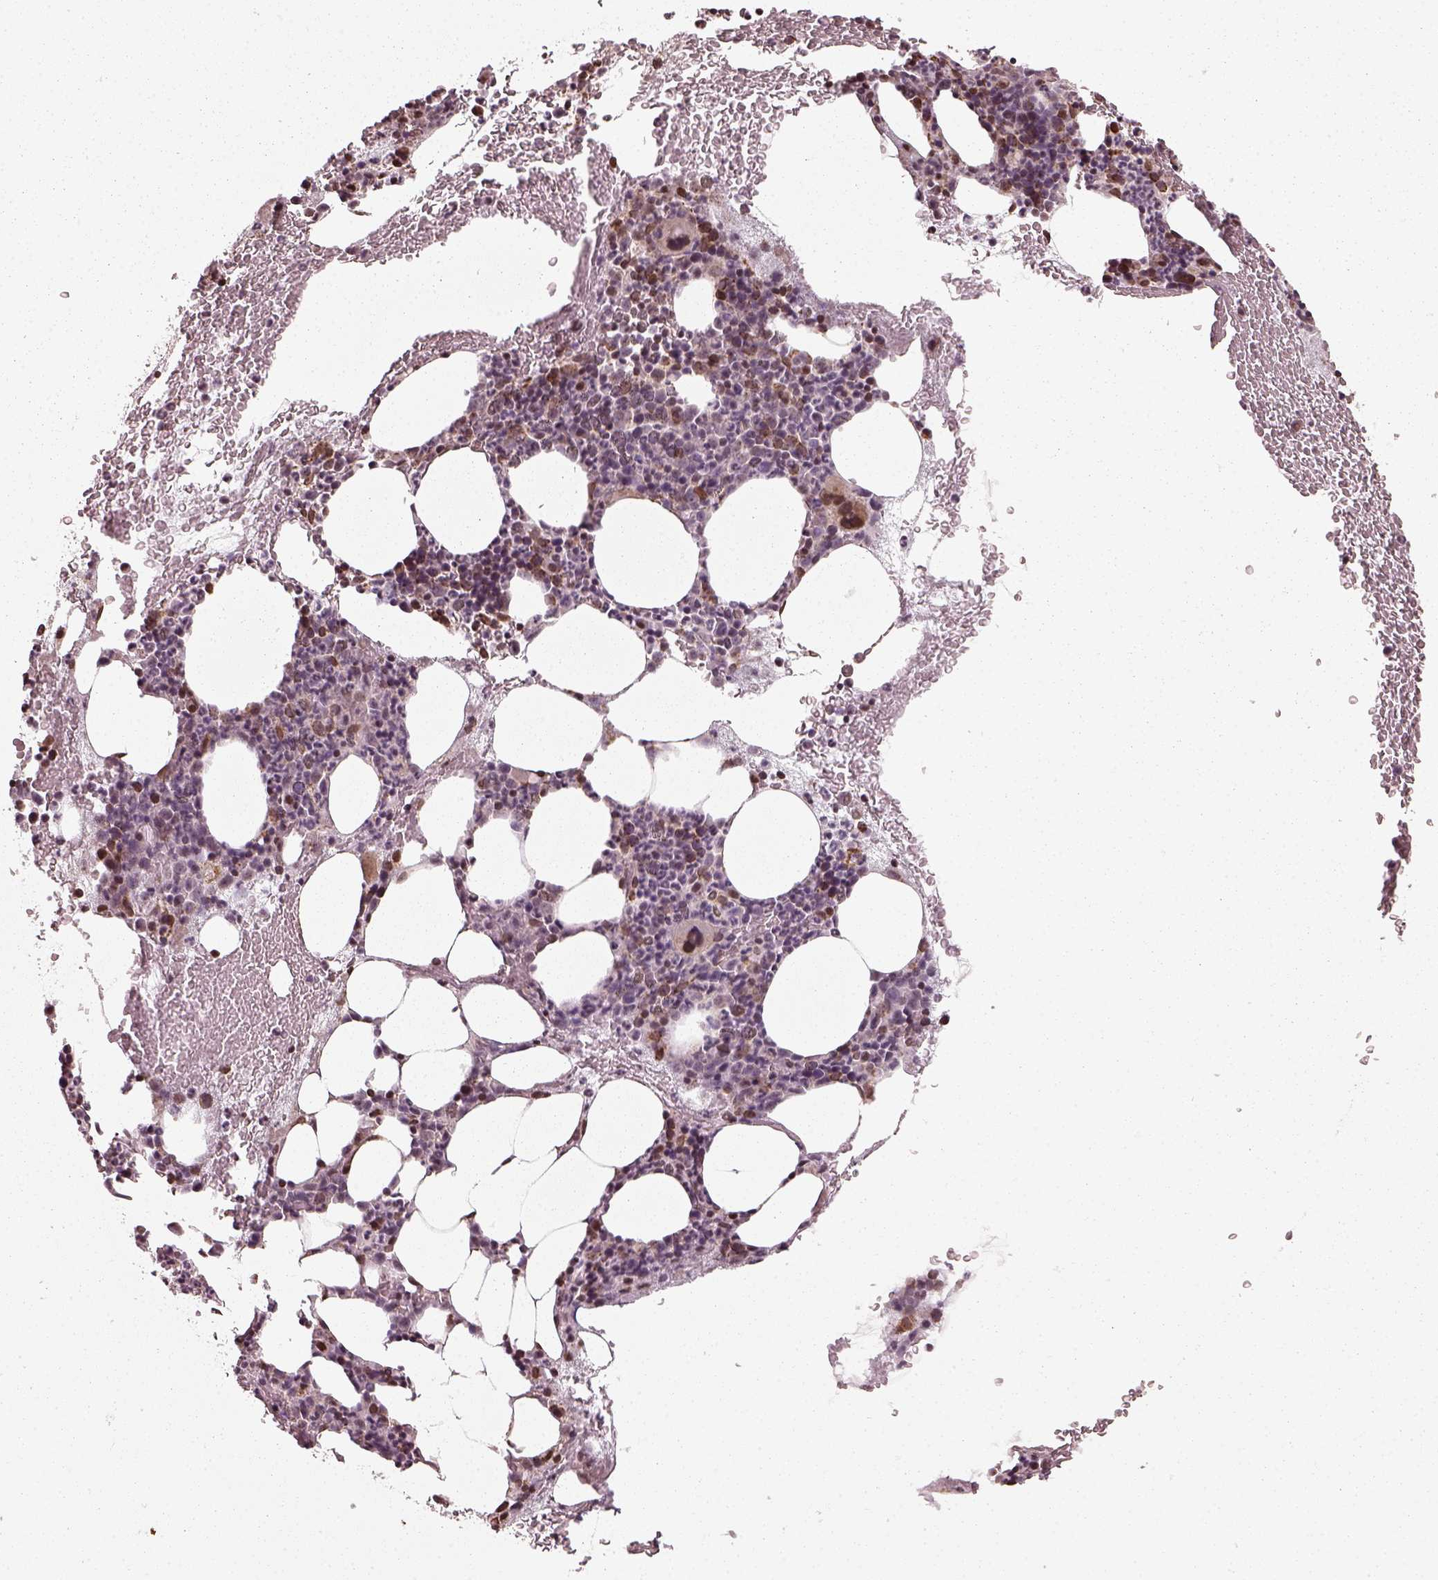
{"staining": {"intensity": "moderate", "quantity": "<25%", "location": "cytoplasmic/membranous"}, "tissue": "bone marrow", "cell_type": "Hematopoietic cells", "image_type": "normal", "snomed": [{"axis": "morphology", "description": "Normal tissue, NOS"}, {"axis": "topography", "description": "Bone marrow"}], "caption": "Immunohistochemical staining of normal human bone marrow reveals moderate cytoplasmic/membranous protein positivity in about <25% of hematopoietic cells.", "gene": "ACOT2", "patient": {"sex": "male", "age": 89}}